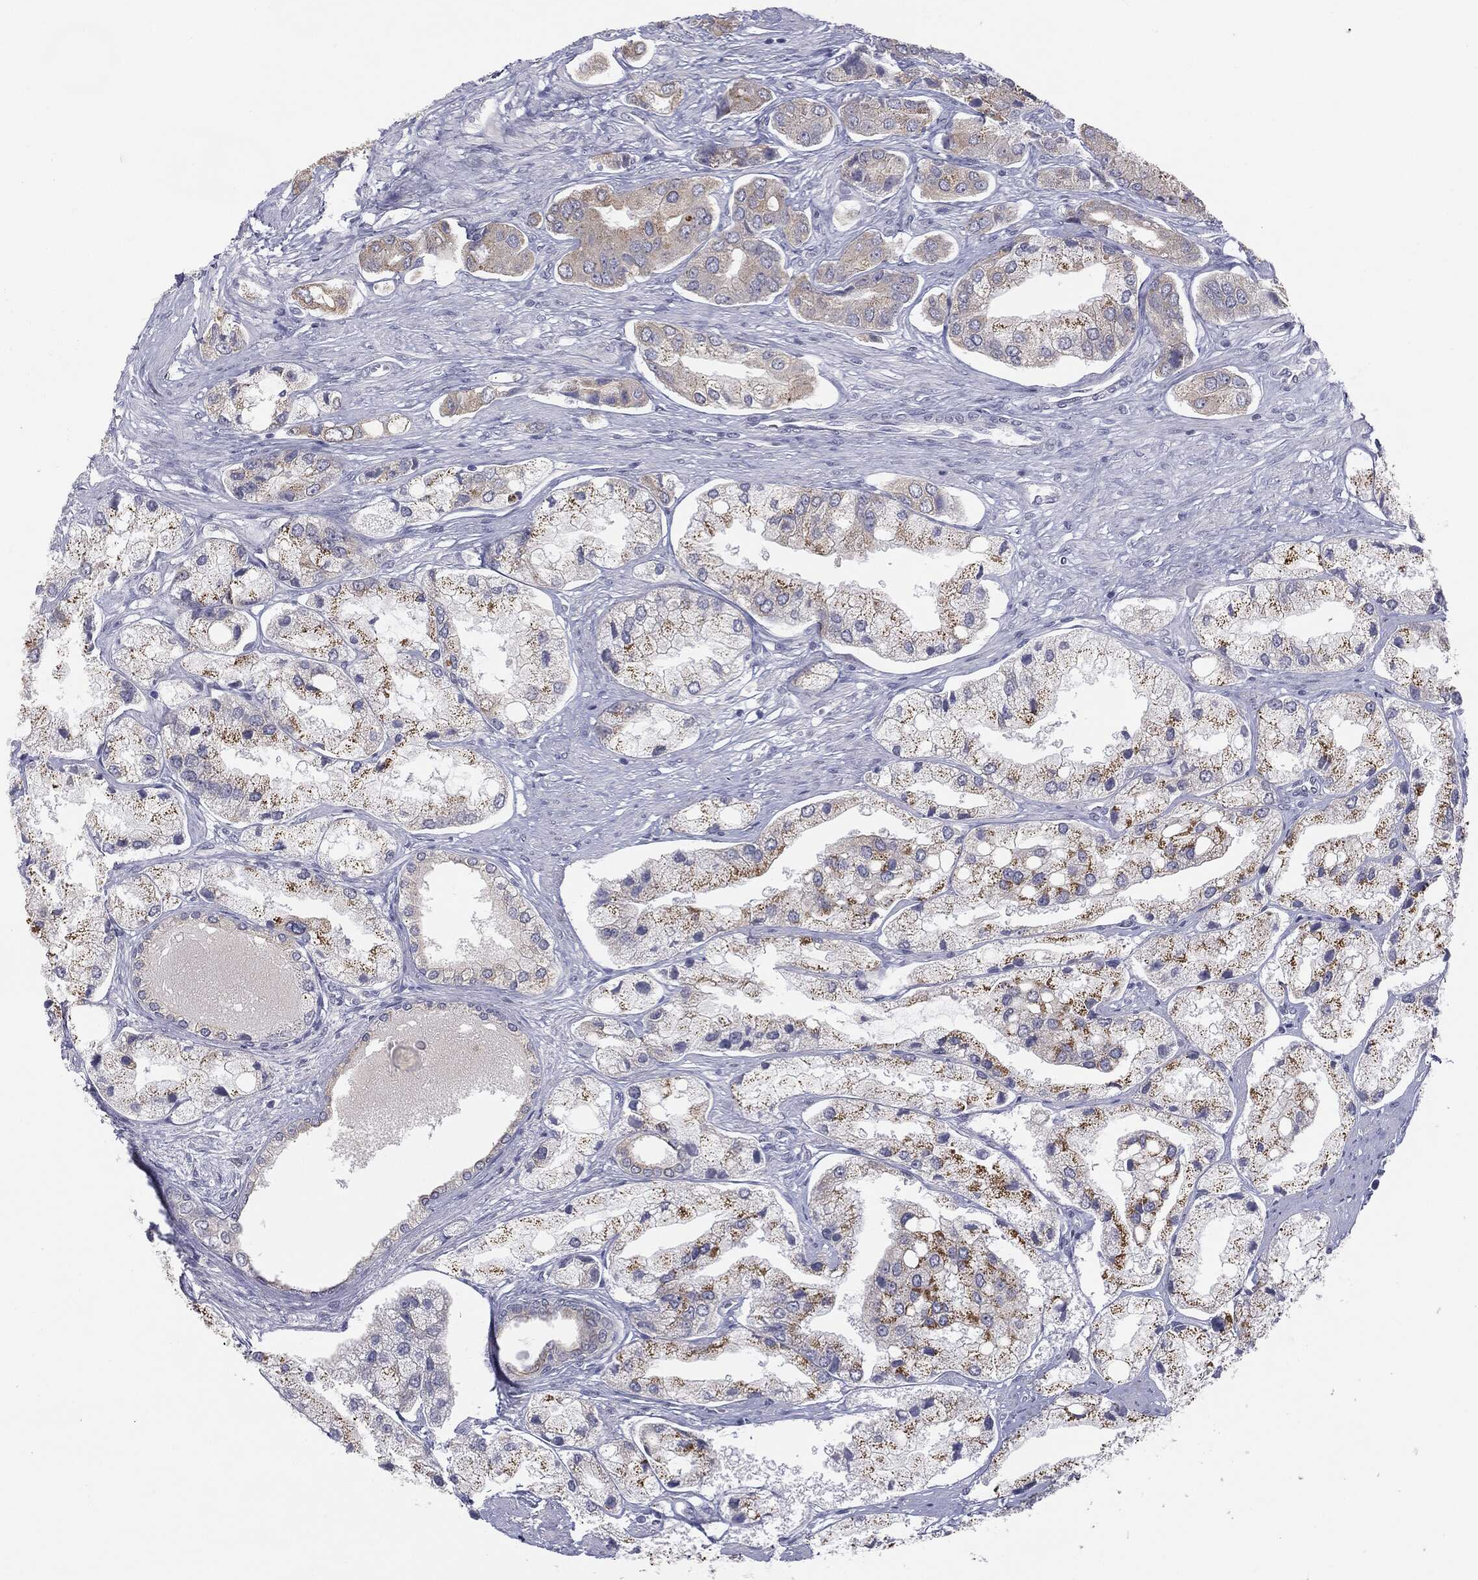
{"staining": {"intensity": "moderate", "quantity": "<25%", "location": "cytoplasmic/membranous"}, "tissue": "prostate cancer", "cell_type": "Tumor cells", "image_type": "cancer", "snomed": [{"axis": "morphology", "description": "Adenocarcinoma, Low grade"}, {"axis": "topography", "description": "Prostate"}], "caption": "This image displays IHC staining of human prostate cancer (low-grade adenocarcinoma), with low moderate cytoplasmic/membranous expression in approximately <25% of tumor cells.", "gene": "MUC1", "patient": {"sex": "male", "age": 69}}